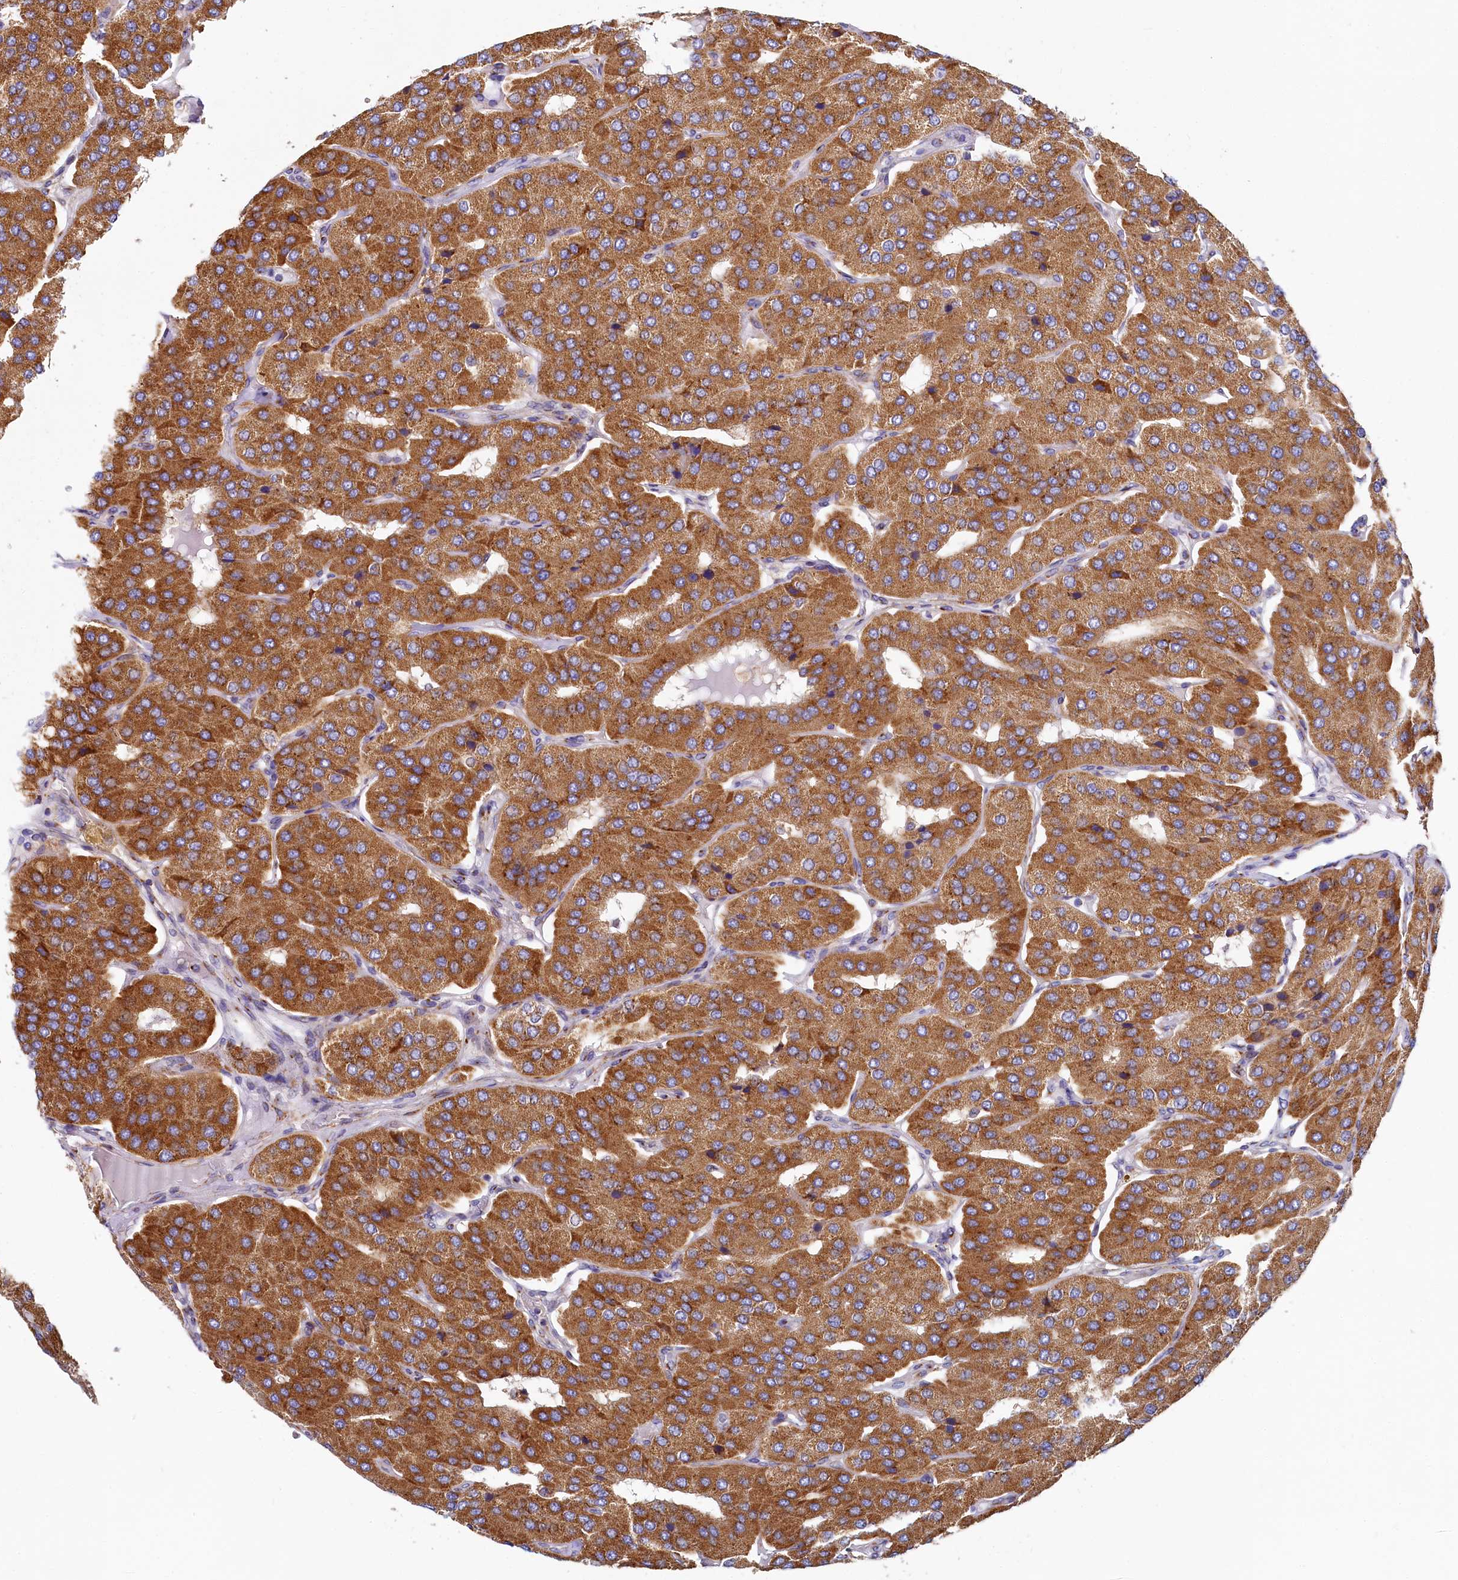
{"staining": {"intensity": "moderate", "quantity": ">75%", "location": "cytoplasmic/membranous"}, "tissue": "parathyroid gland", "cell_type": "Glandular cells", "image_type": "normal", "snomed": [{"axis": "morphology", "description": "Normal tissue, NOS"}, {"axis": "morphology", "description": "Adenoma, NOS"}, {"axis": "topography", "description": "Parathyroid gland"}], "caption": "Protein staining of unremarkable parathyroid gland shows moderate cytoplasmic/membranous positivity in approximately >75% of glandular cells. (DAB (3,3'-diaminobenzidine) IHC, brown staining for protein, blue staining for nuclei).", "gene": "BET1L", "patient": {"sex": "female", "age": 86}}